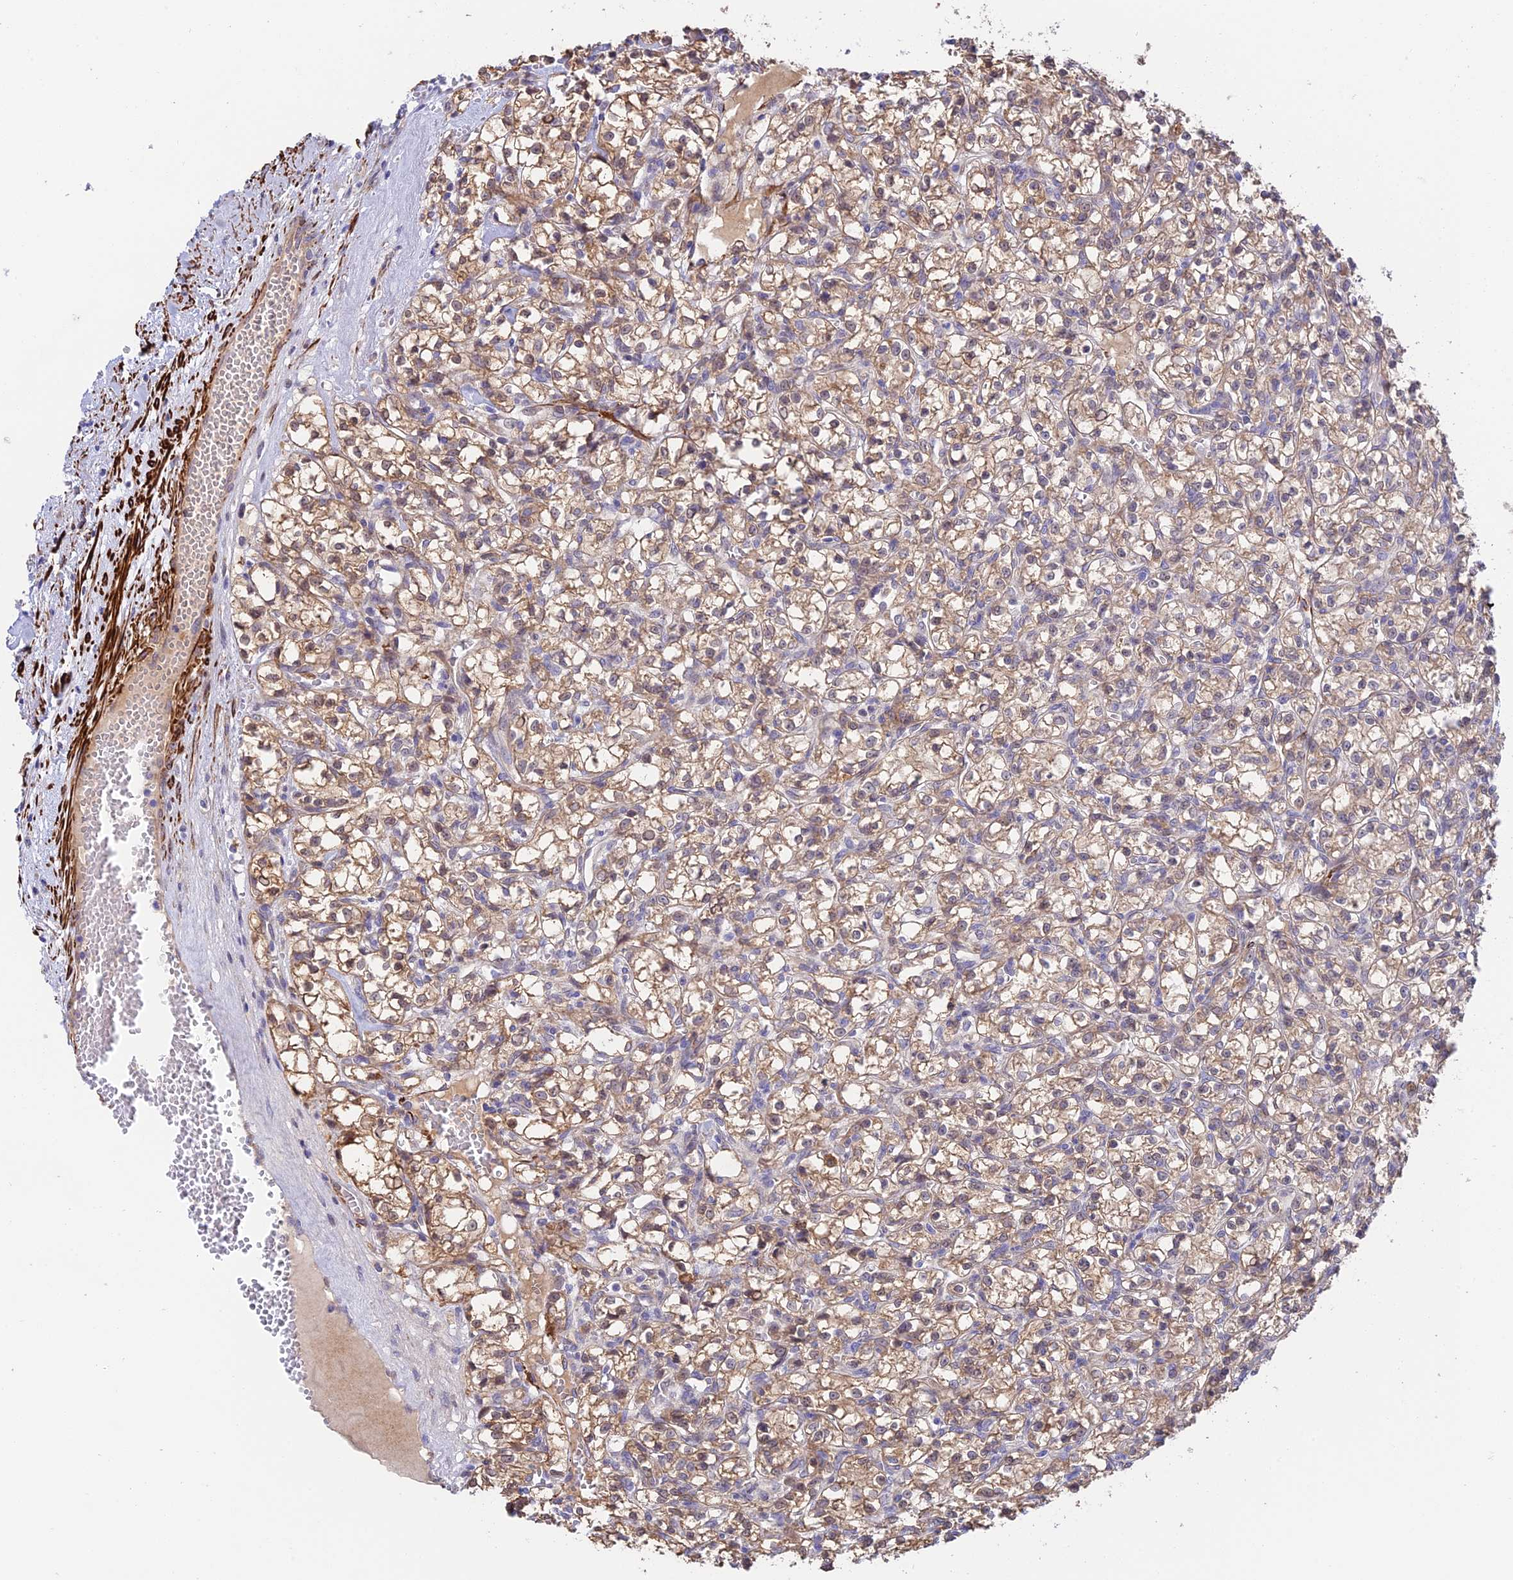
{"staining": {"intensity": "moderate", "quantity": ">75%", "location": "cytoplasmic/membranous"}, "tissue": "renal cancer", "cell_type": "Tumor cells", "image_type": "cancer", "snomed": [{"axis": "morphology", "description": "Adenocarcinoma, NOS"}, {"axis": "topography", "description": "Kidney"}], "caption": "Immunohistochemistry (IHC) histopathology image of neoplastic tissue: renal cancer stained using immunohistochemistry (IHC) displays medium levels of moderate protein expression localized specifically in the cytoplasmic/membranous of tumor cells, appearing as a cytoplasmic/membranous brown color.", "gene": "ANKRD50", "patient": {"sex": "female", "age": 59}}